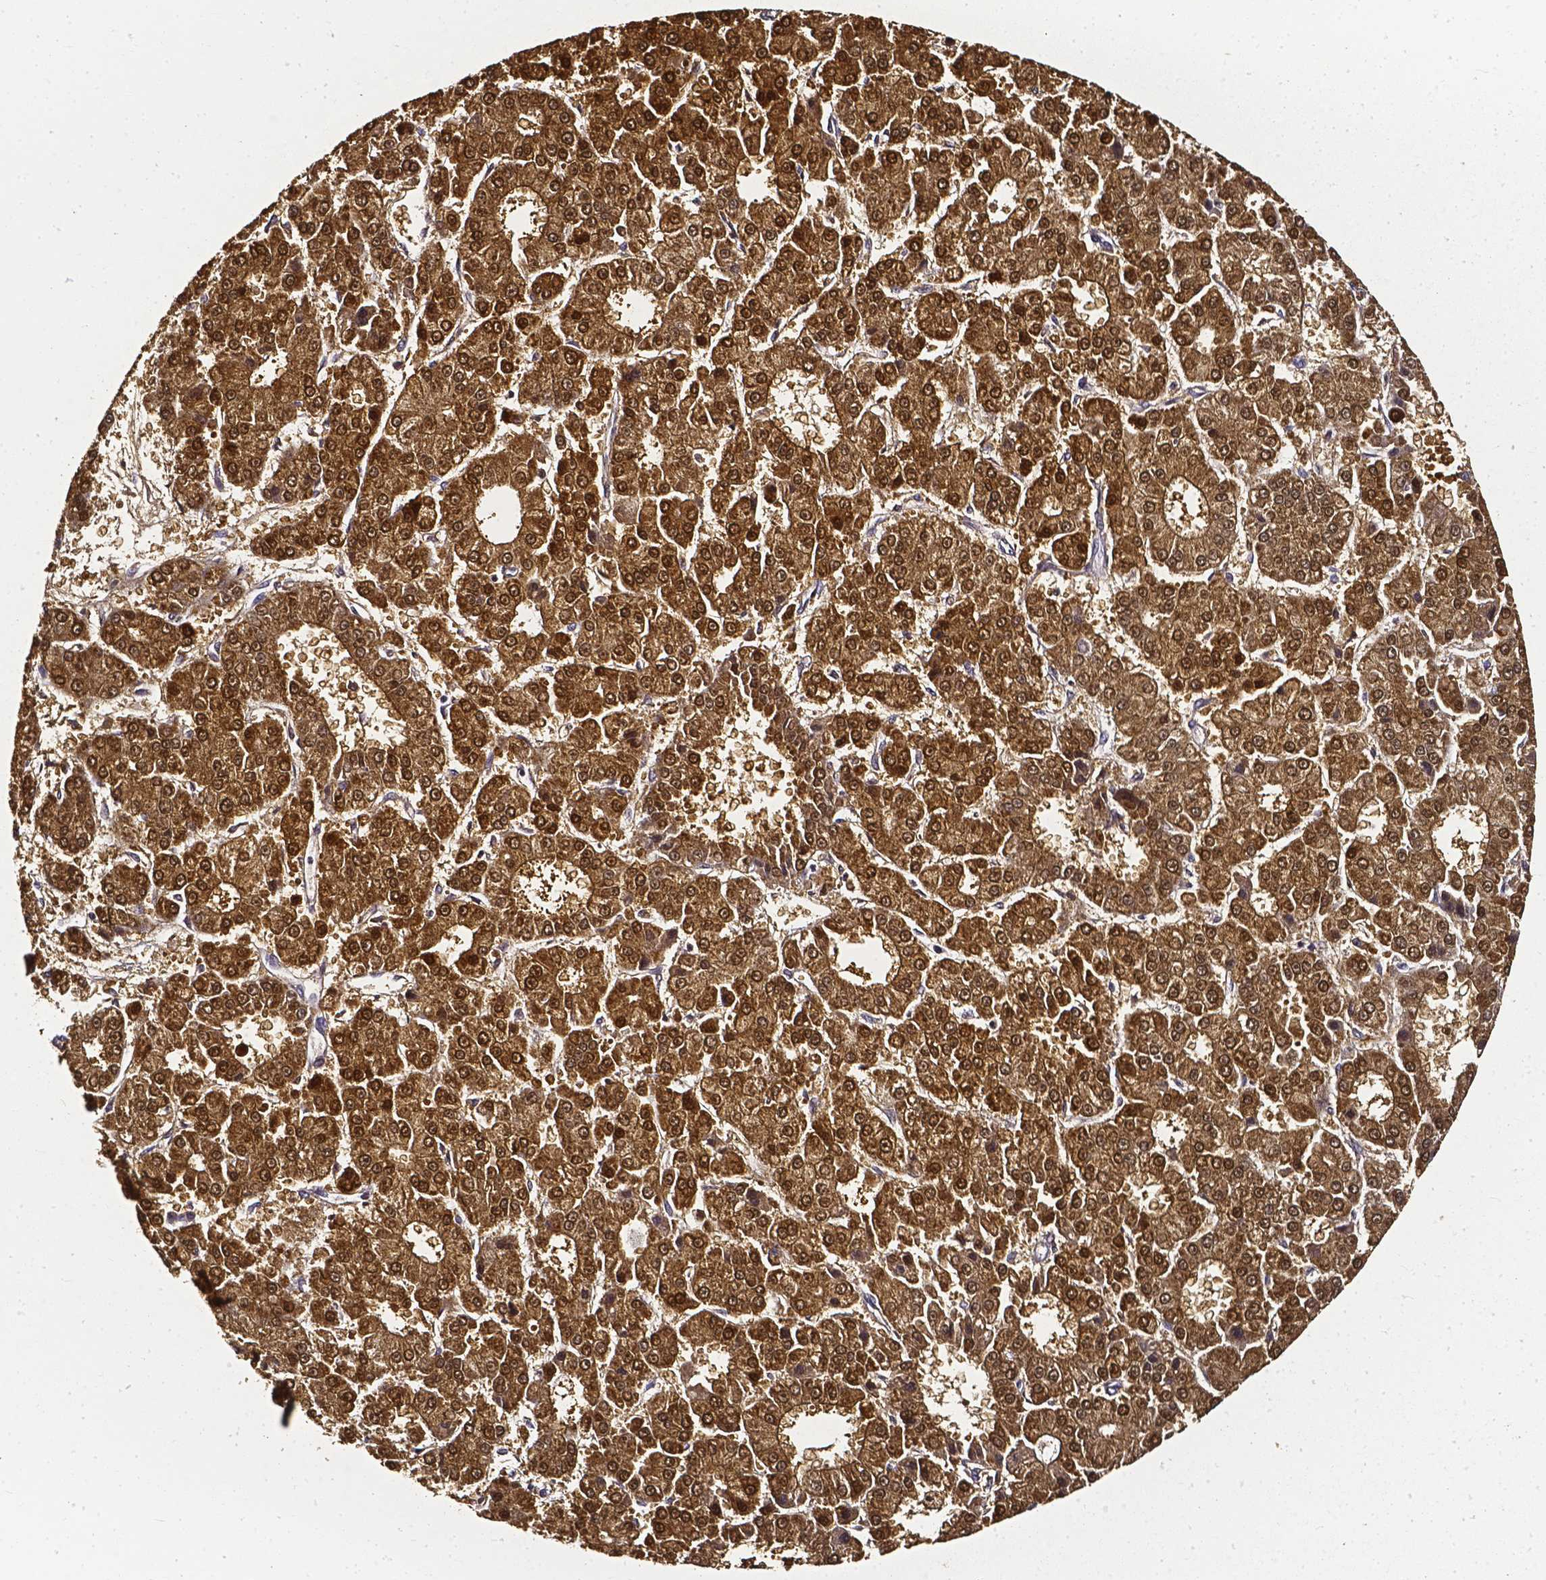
{"staining": {"intensity": "strong", "quantity": ">75%", "location": "cytoplasmic/membranous,nuclear"}, "tissue": "liver cancer", "cell_type": "Tumor cells", "image_type": "cancer", "snomed": [{"axis": "morphology", "description": "Carcinoma, Hepatocellular, NOS"}, {"axis": "topography", "description": "Liver"}], "caption": "Tumor cells show high levels of strong cytoplasmic/membranous and nuclear staining in approximately >75% of cells in liver hepatocellular carcinoma.", "gene": "AKR1B10", "patient": {"sex": "male", "age": 70}}